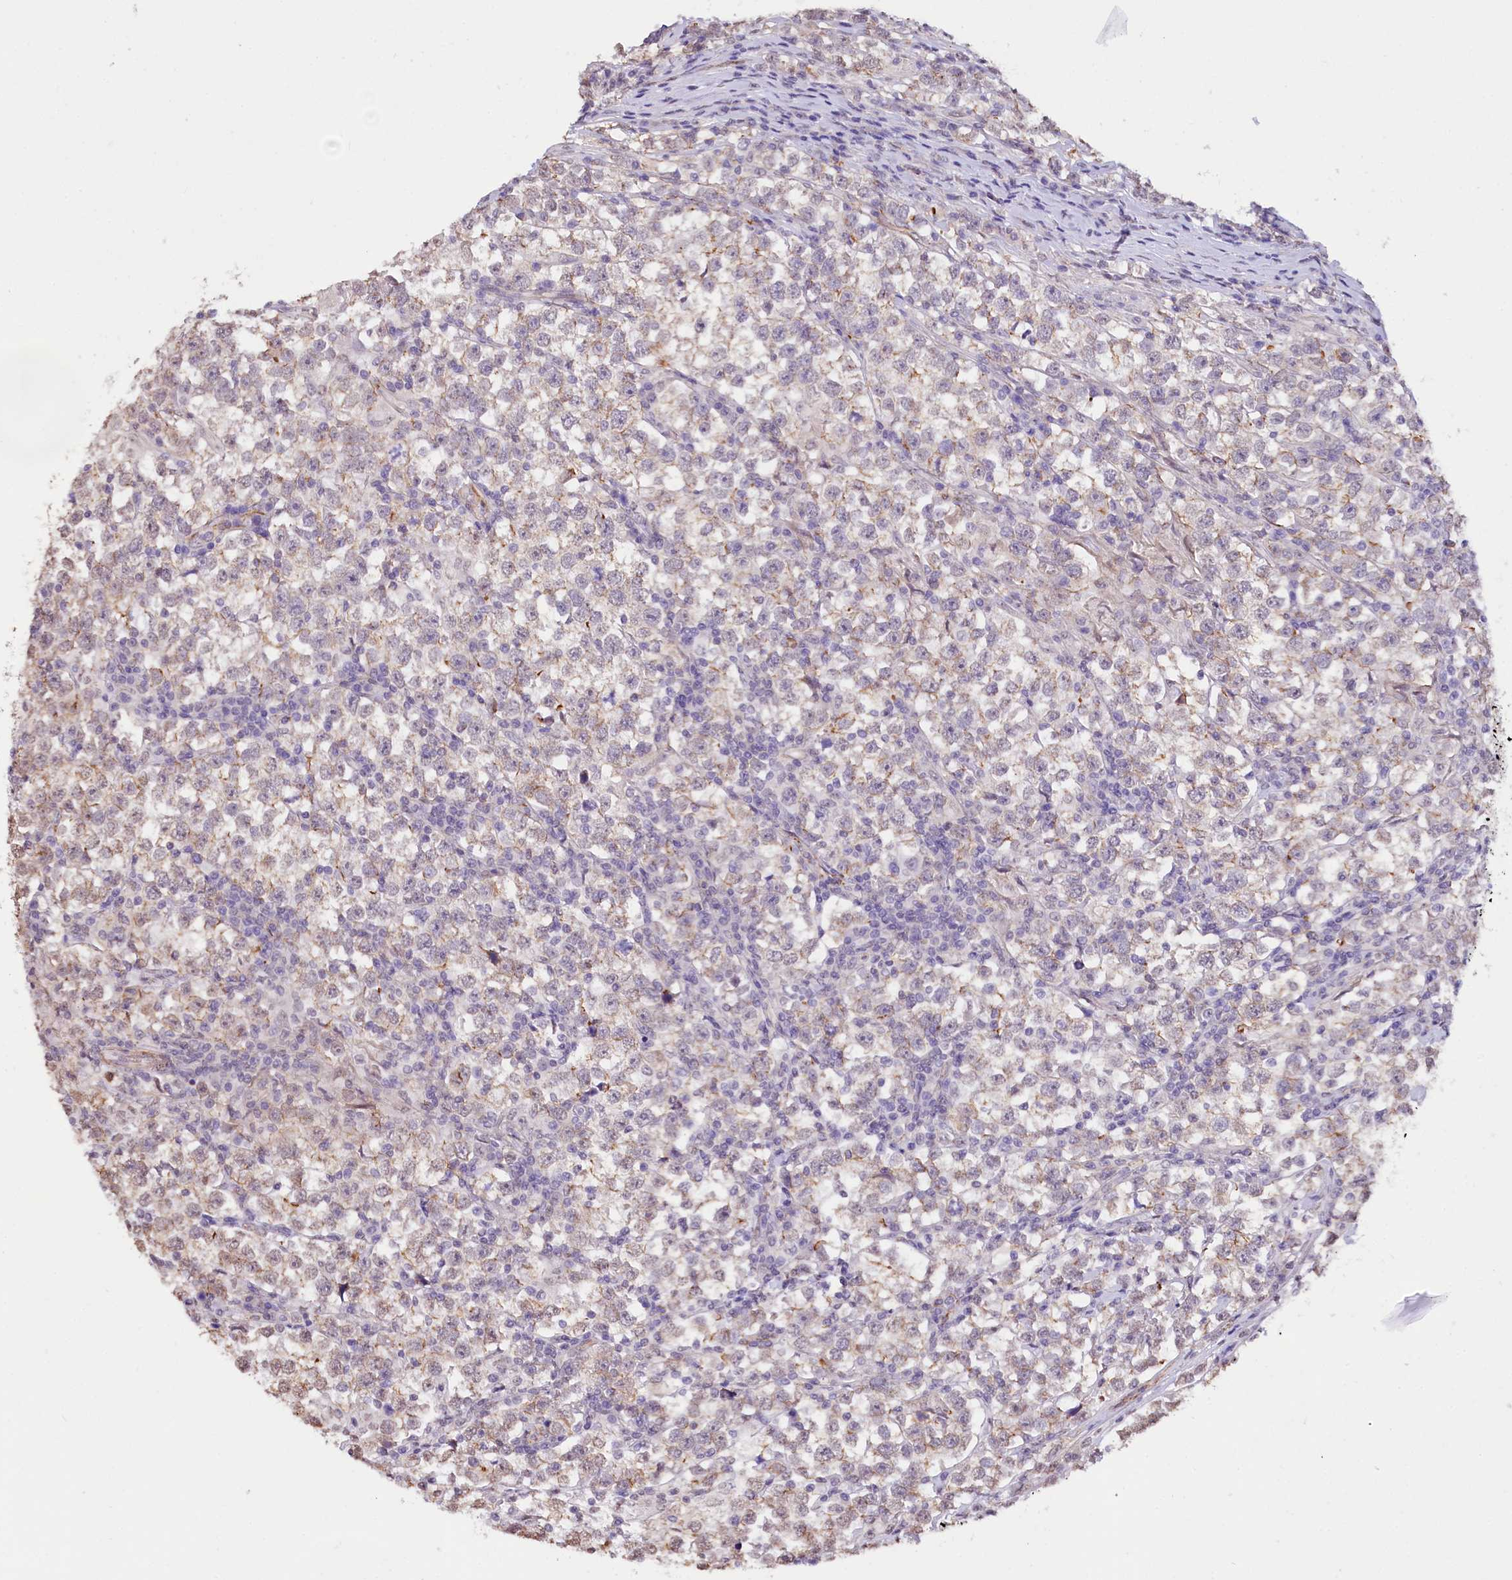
{"staining": {"intensity": "negative", "quantity": "none", "location": "none"}, "tissue": "testis cancer", "cell_type": "Tumor cells", "image_type": "cancer", "snomed": [{"axis": "morphology", "description": "Normal tissue, NOS"}, {"axis": "morphology", "description": "Seminoma, NOS"}, {"axis": "topography", "description": "Testis"}], "caption": "Immunohistochemical staining of human testis cancer (seminoma) reveals no significant positivity in tumor cells.", "gene": "ST7", "patient": {"sex": "male", "age": 43}}